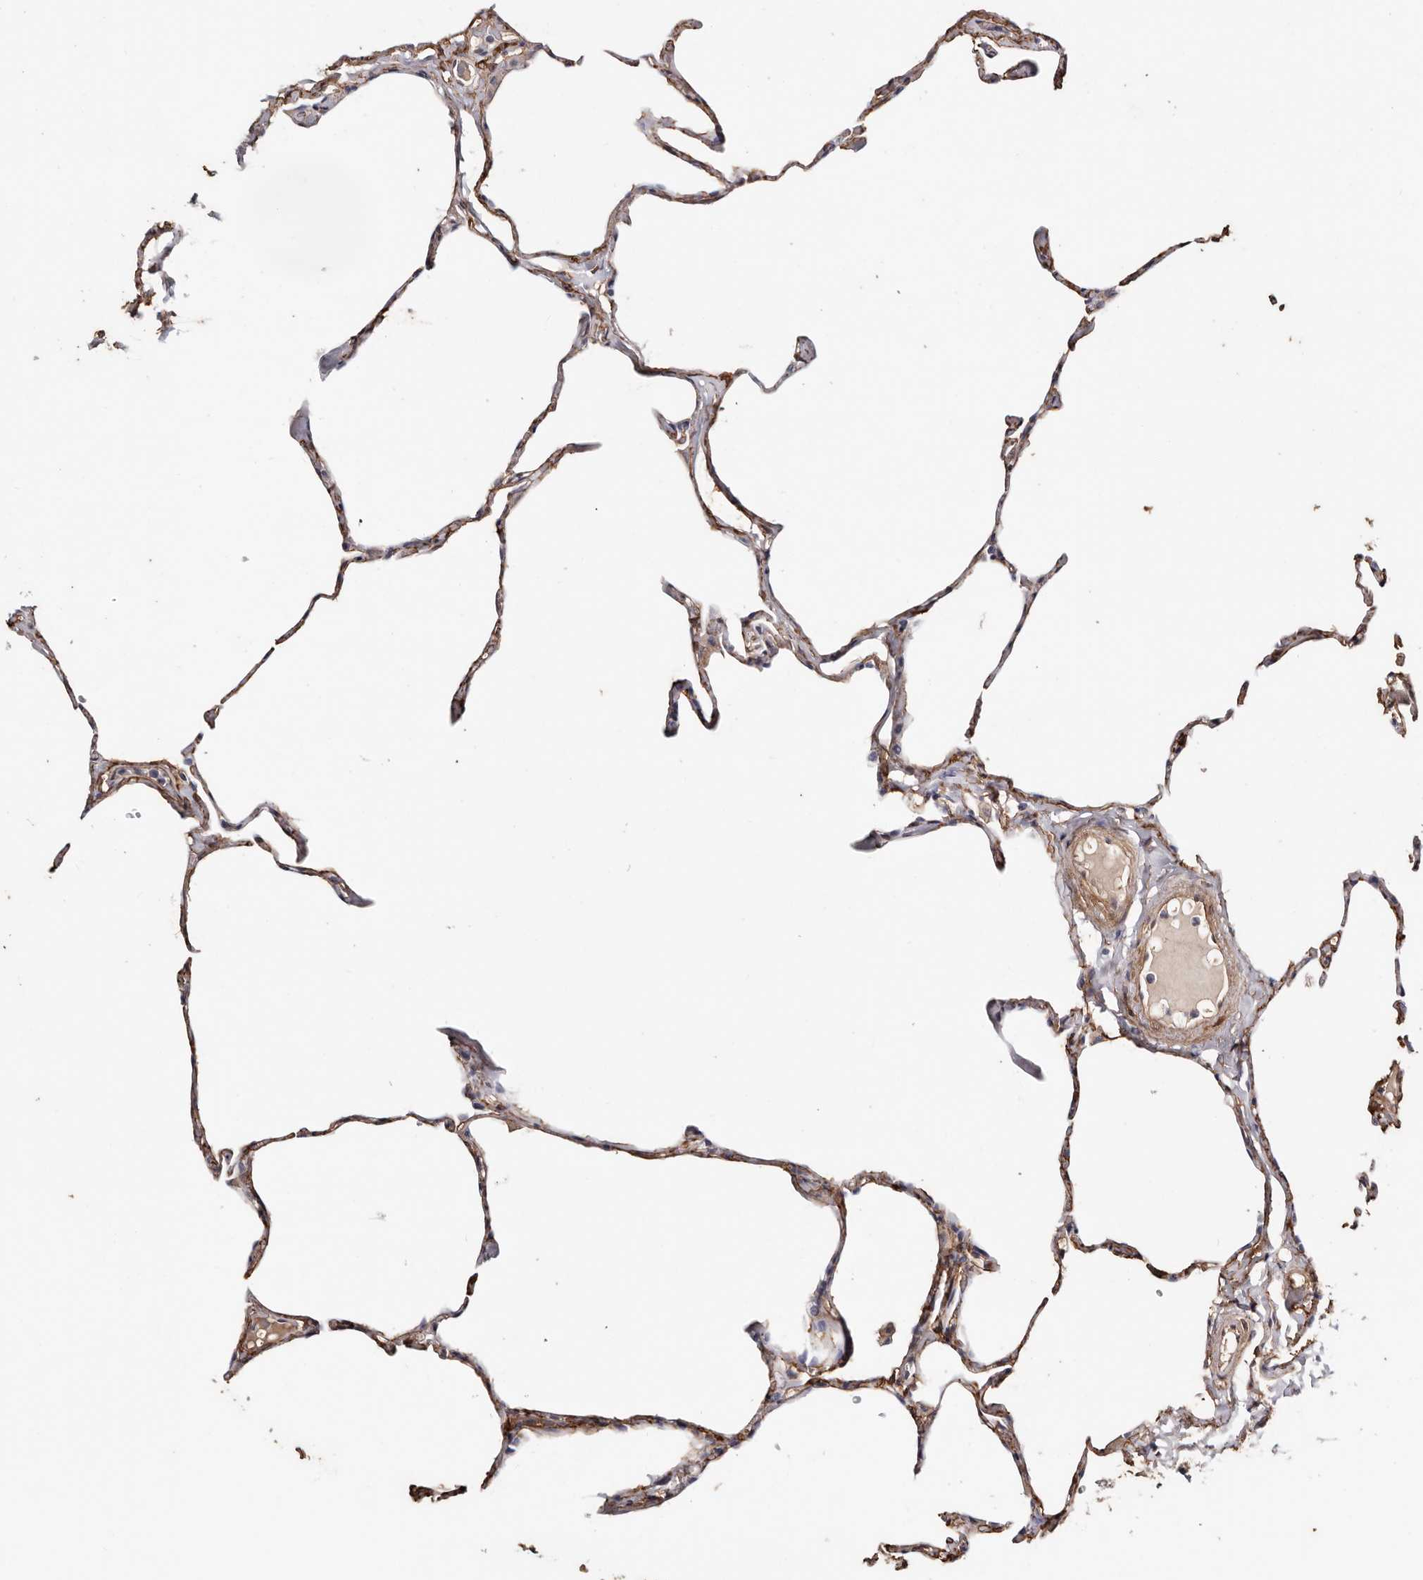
{"staining": {"intensity": "negative", "quantity": "none", "location": "none"}, "tissue": "lung", "cell_type": "Alveolar cells", "image_type": "normal", "snomed": [{"axis": "morphology", "description": "Normal tissue, NOS"}, {"axis": "topography", "description": "Lung"}], "caption": "Protein analysis of normal lung shows no significant staining in alveolar cells. (Stains: DAB (3,3'-diaminobenzidine) immunohistochemistry with hematoxylin counter stain, Microscopy: brightfield microscopy at high magnification).", "gene": "TGM2", "patient": {"sex": "male", "age": 65}}